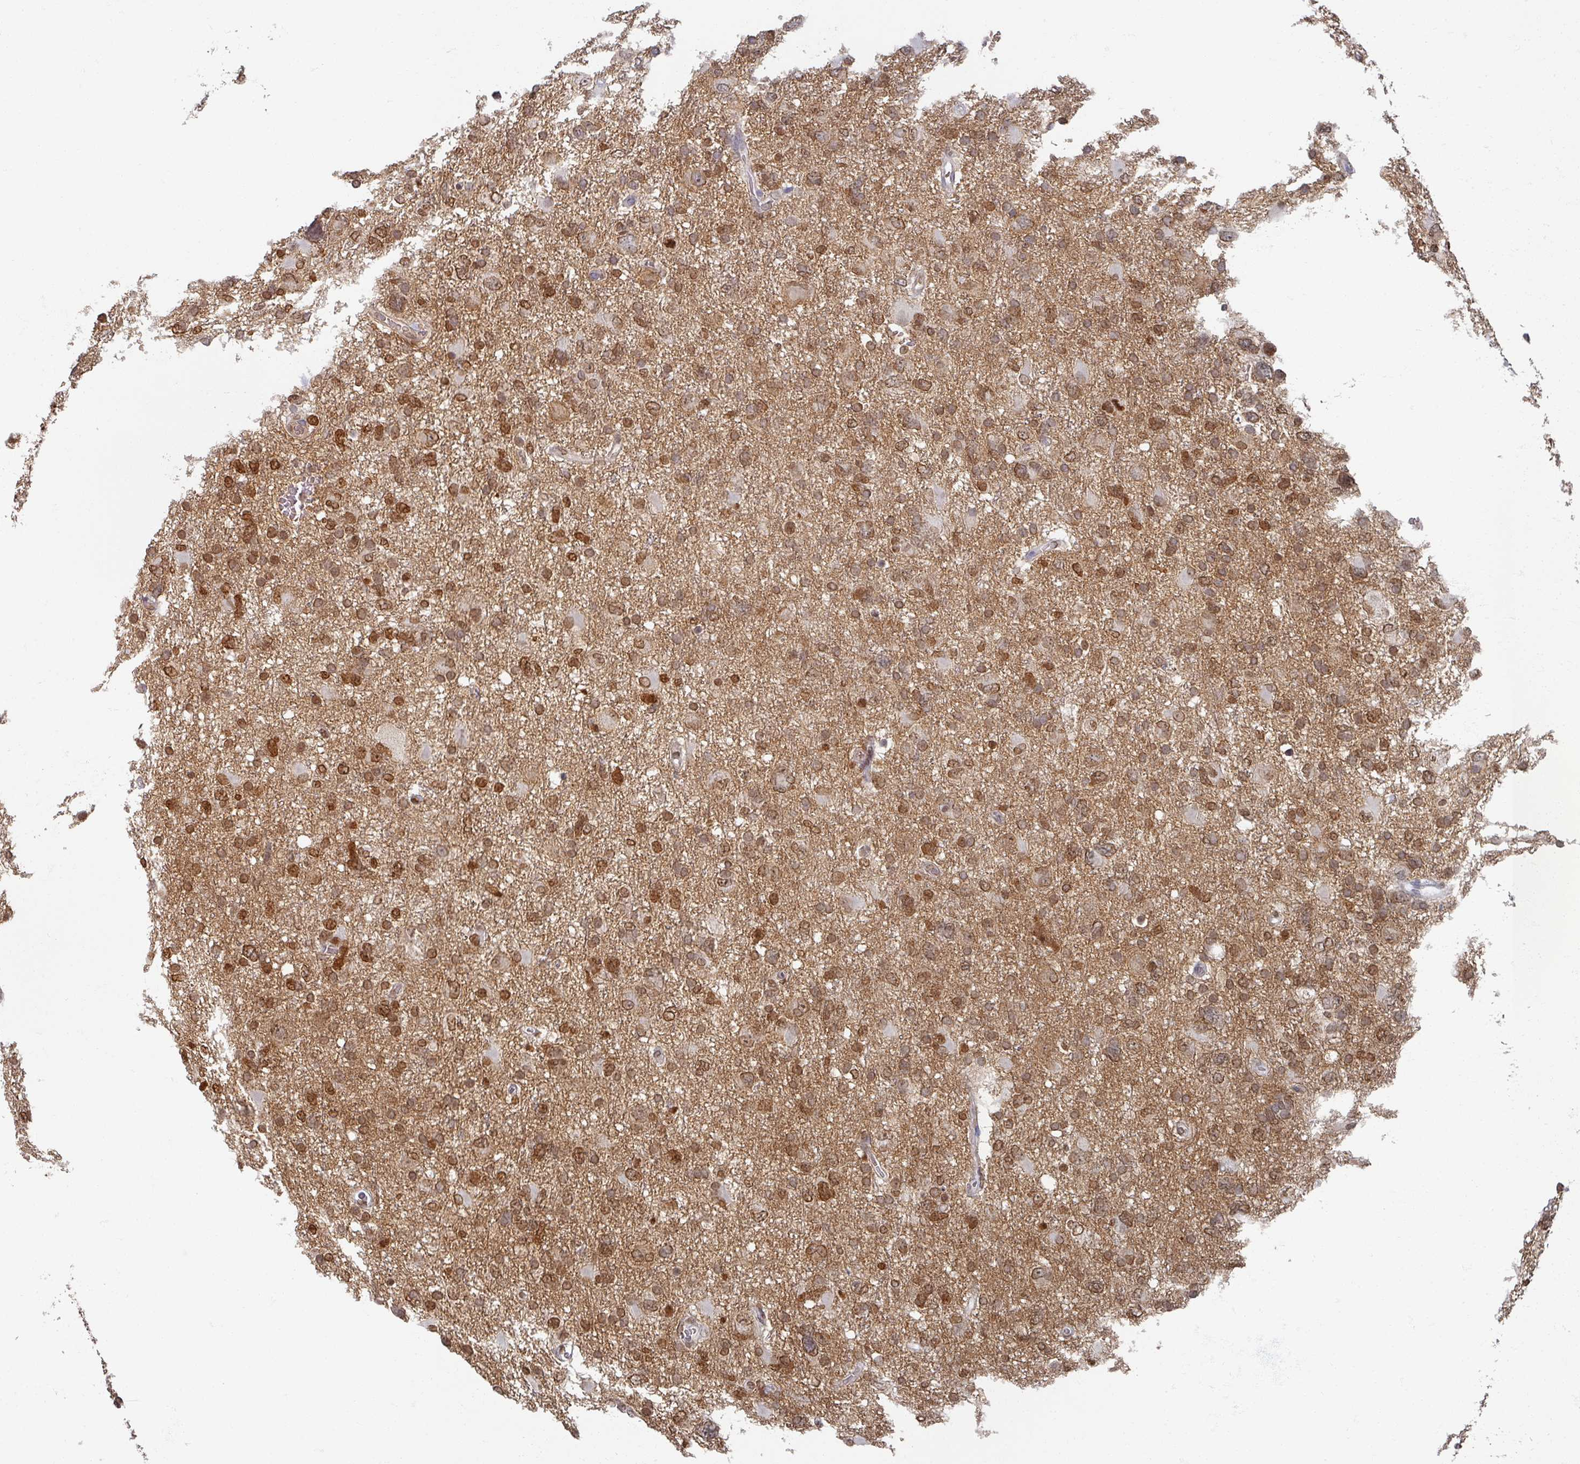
{"staining": {"intensity": "moderate", "quantity": ">75%", "location": "cytoplasmic/membranous,nuclear"}, "tissue": "glioma", "cell_type": "Tumor cells", "image_type": "cancer", "snomed": [{"axis": "morphology", "description": "Glioma, malignant, High grade"}, {"axis": "topography", "description": "Brain"}], "caption": "Human glioma stained with a protein marker demonstrates moderate staining in tumor cells.", "gene": "OMG", "patient": {"sex": "male", "age": 61}}